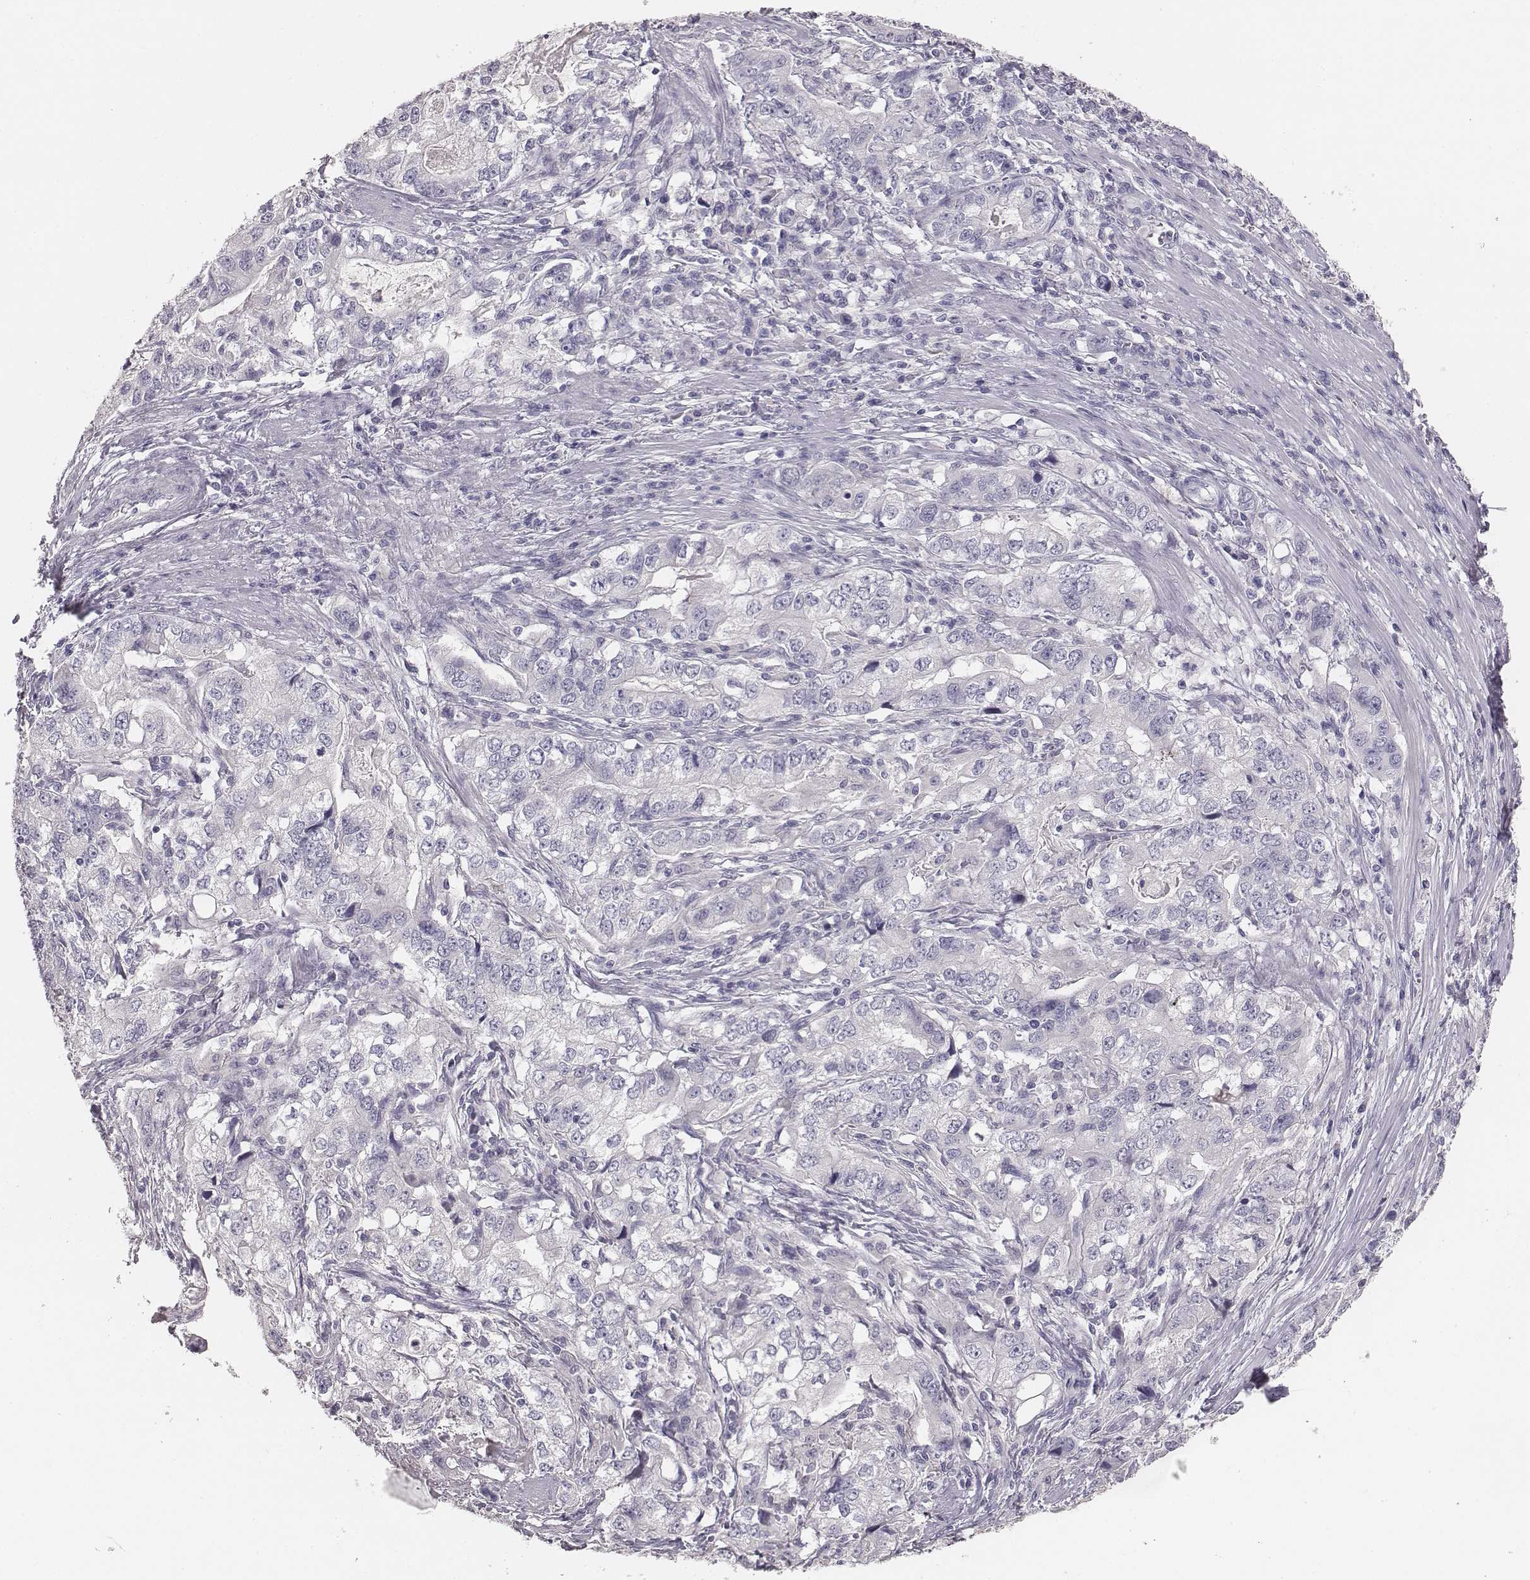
{"staining": {"intensity": "negative", "quantity": "none", "location": "none"}, "tissue": "stomach cancer", "cell_type": "Tumor cells", "image_type": "cancer", "snomed": [{"axis": "morphology", "description": "Adenocarcinoma, NOS"}, {"axis": "topography", "description": "Stomach, lower"}], "caption": "Tumor cells show no significant protein positivity in adenocarcinoma (stomach).", "gene": "MYH6", "patient": {"sex": "female", "age": 72}}